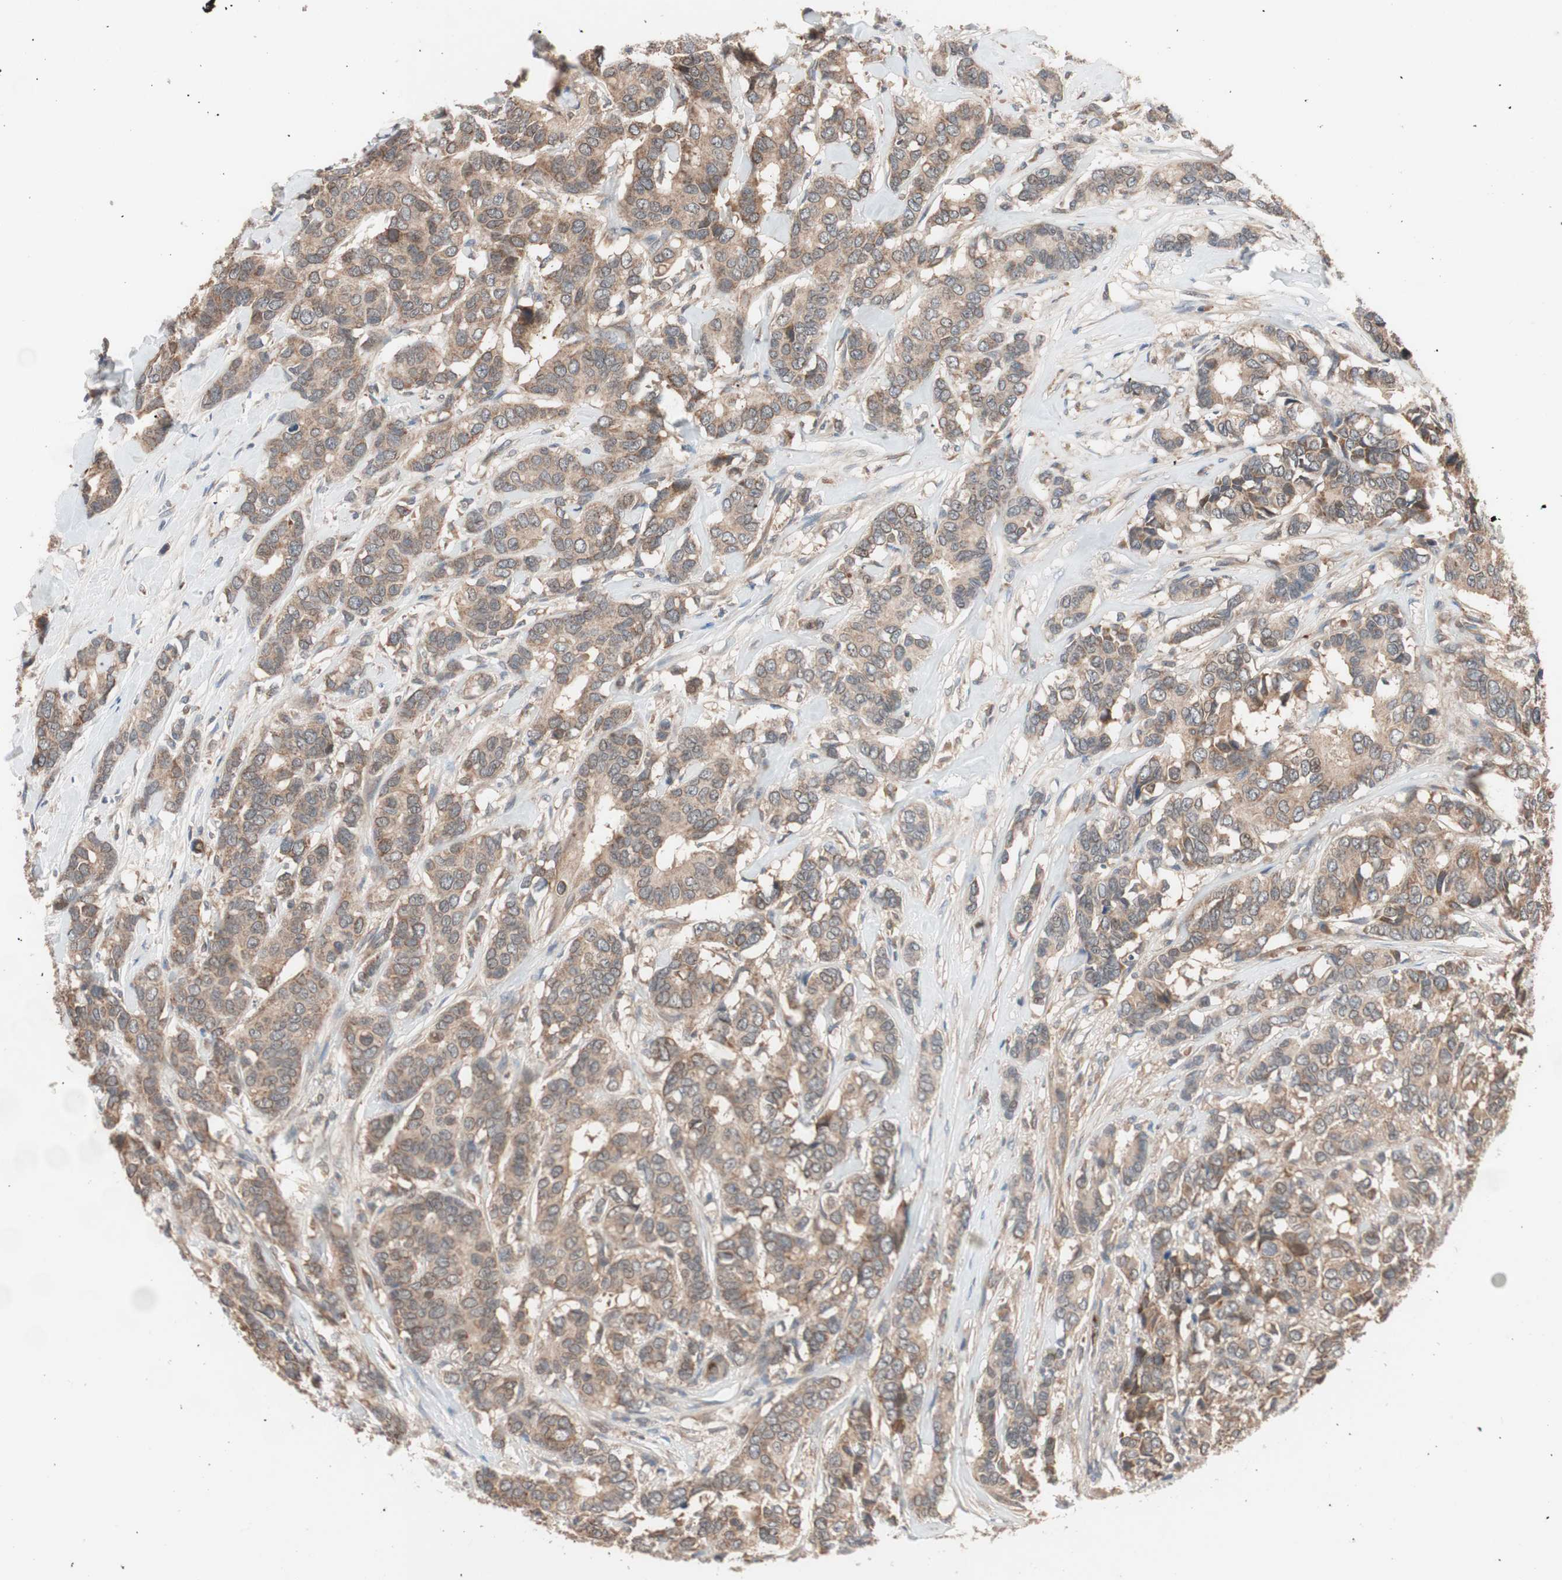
{"staining": {"intensity": "moderate", "quantity": ">75%", "location": "cytoplasmic/membranous"}, "tissue": "breast cancer", "cell_type": "Tumor cells", "image_type": "cancer", "snomed": [{"axis": "morphology", "description": "Duct carcinoma"}, {"axis": "topography", "description": "Breast"}], "caption": "Immunohistochemistry (DAB) staining of invasive ductal carcinoma (breast) exhibits moderate cytoplasmic/membranous protein positivity in about >75% of tumor cells. (DAB = brown stain, brightfield microscopy at high magnification).", "gene": "HMBS", "patient": {"sex": "female", "age": 87}}